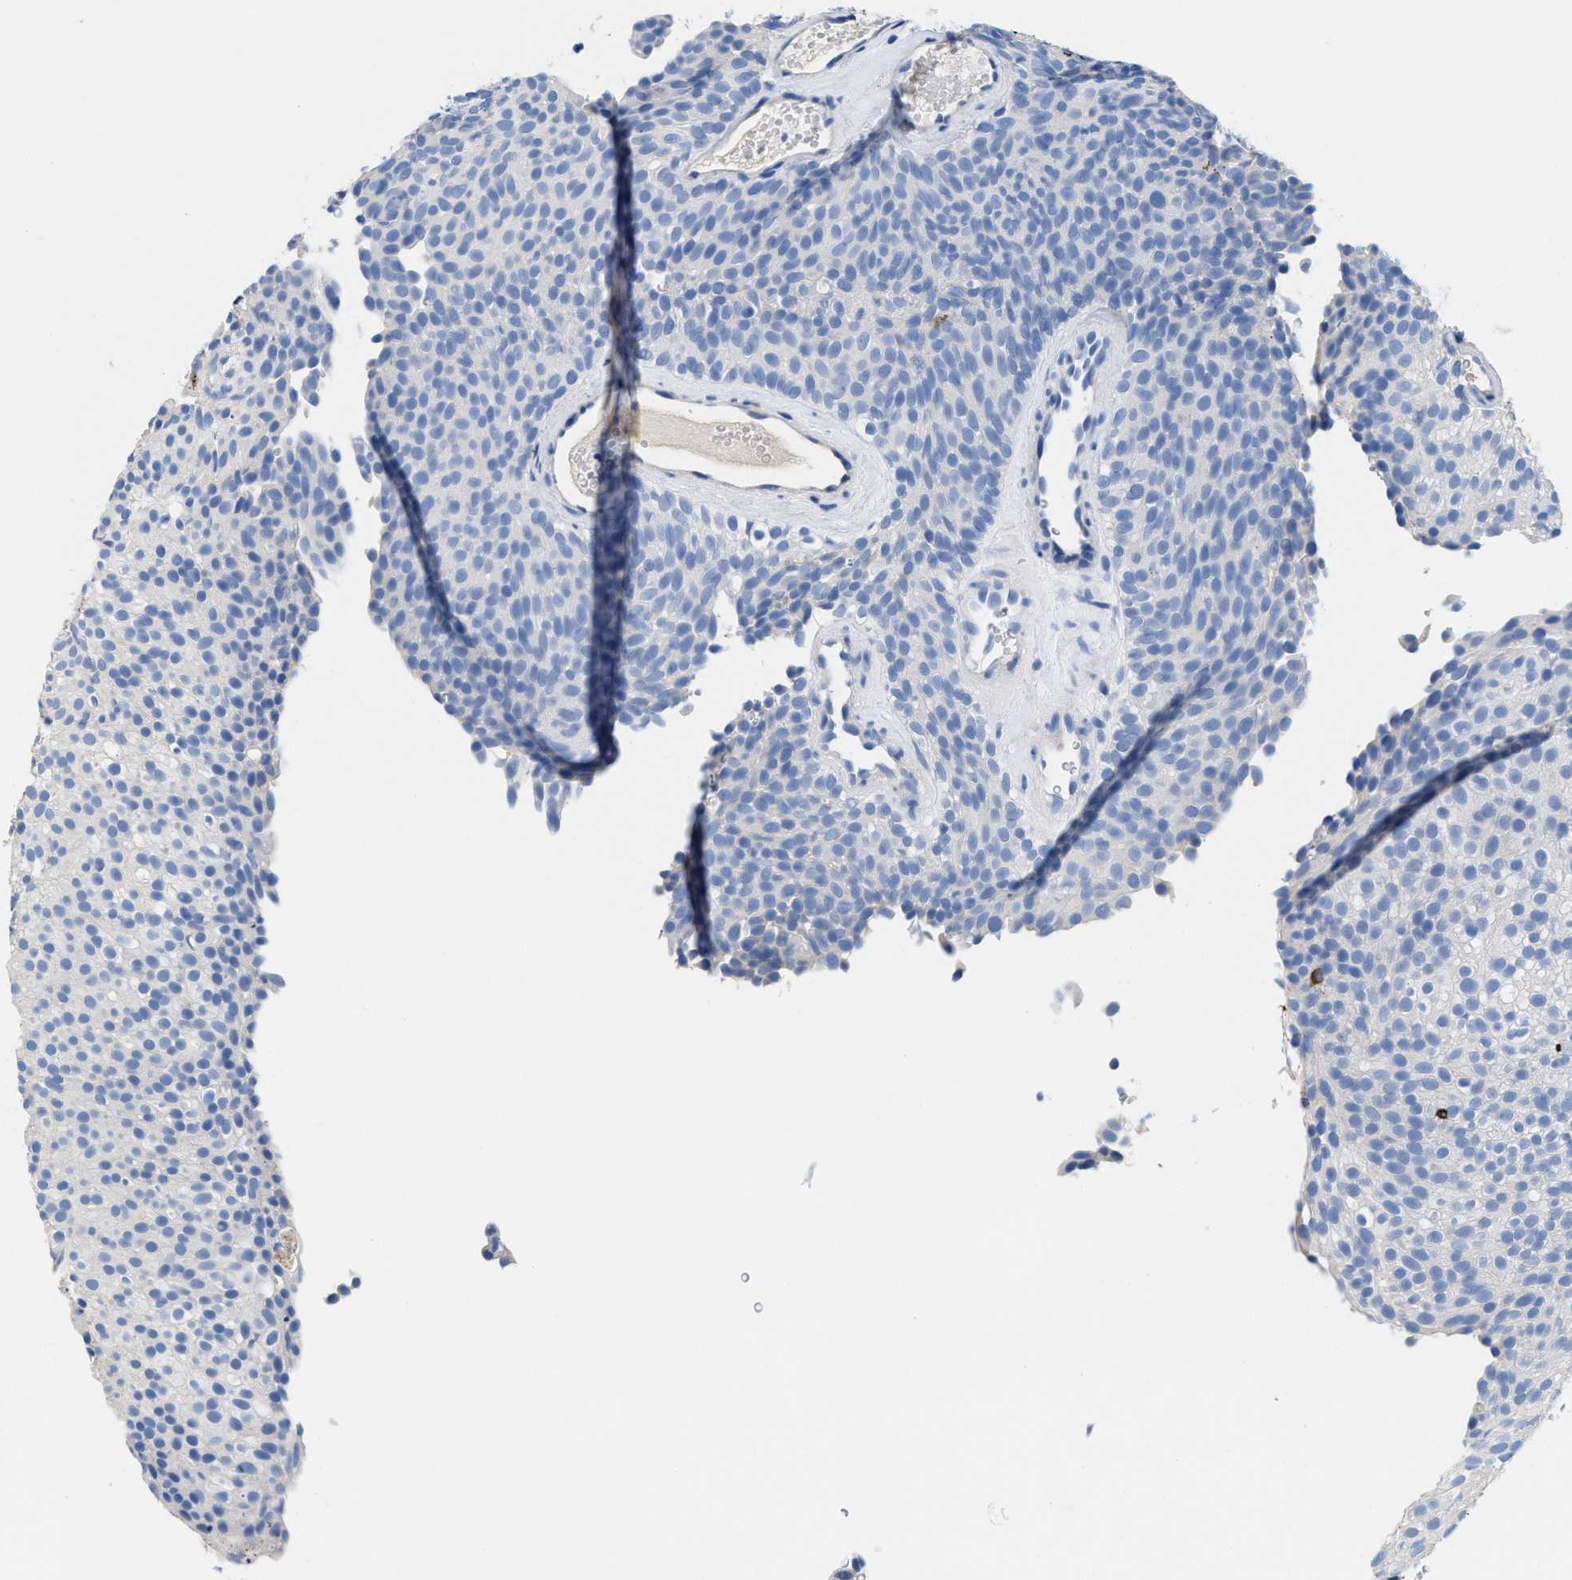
{"staining": {"intensity": "negative", "quantity": "none", "location": "none"}, "tissue": "urothelial cancer", "cell_type": "Tumor cells", "image_type": "cancer", "snomed": [{"axis": "morphology", "description": "Urothelial carcinoma, Low grade"}, {"axis": "topography", "description": "Urinary bladder"}], "caption": "Protein analysis of urothelial cancer reveals no significant expression in tumor cells.", "gene": "SLFN13", "patient": {"sex": "male", "age": 78}}